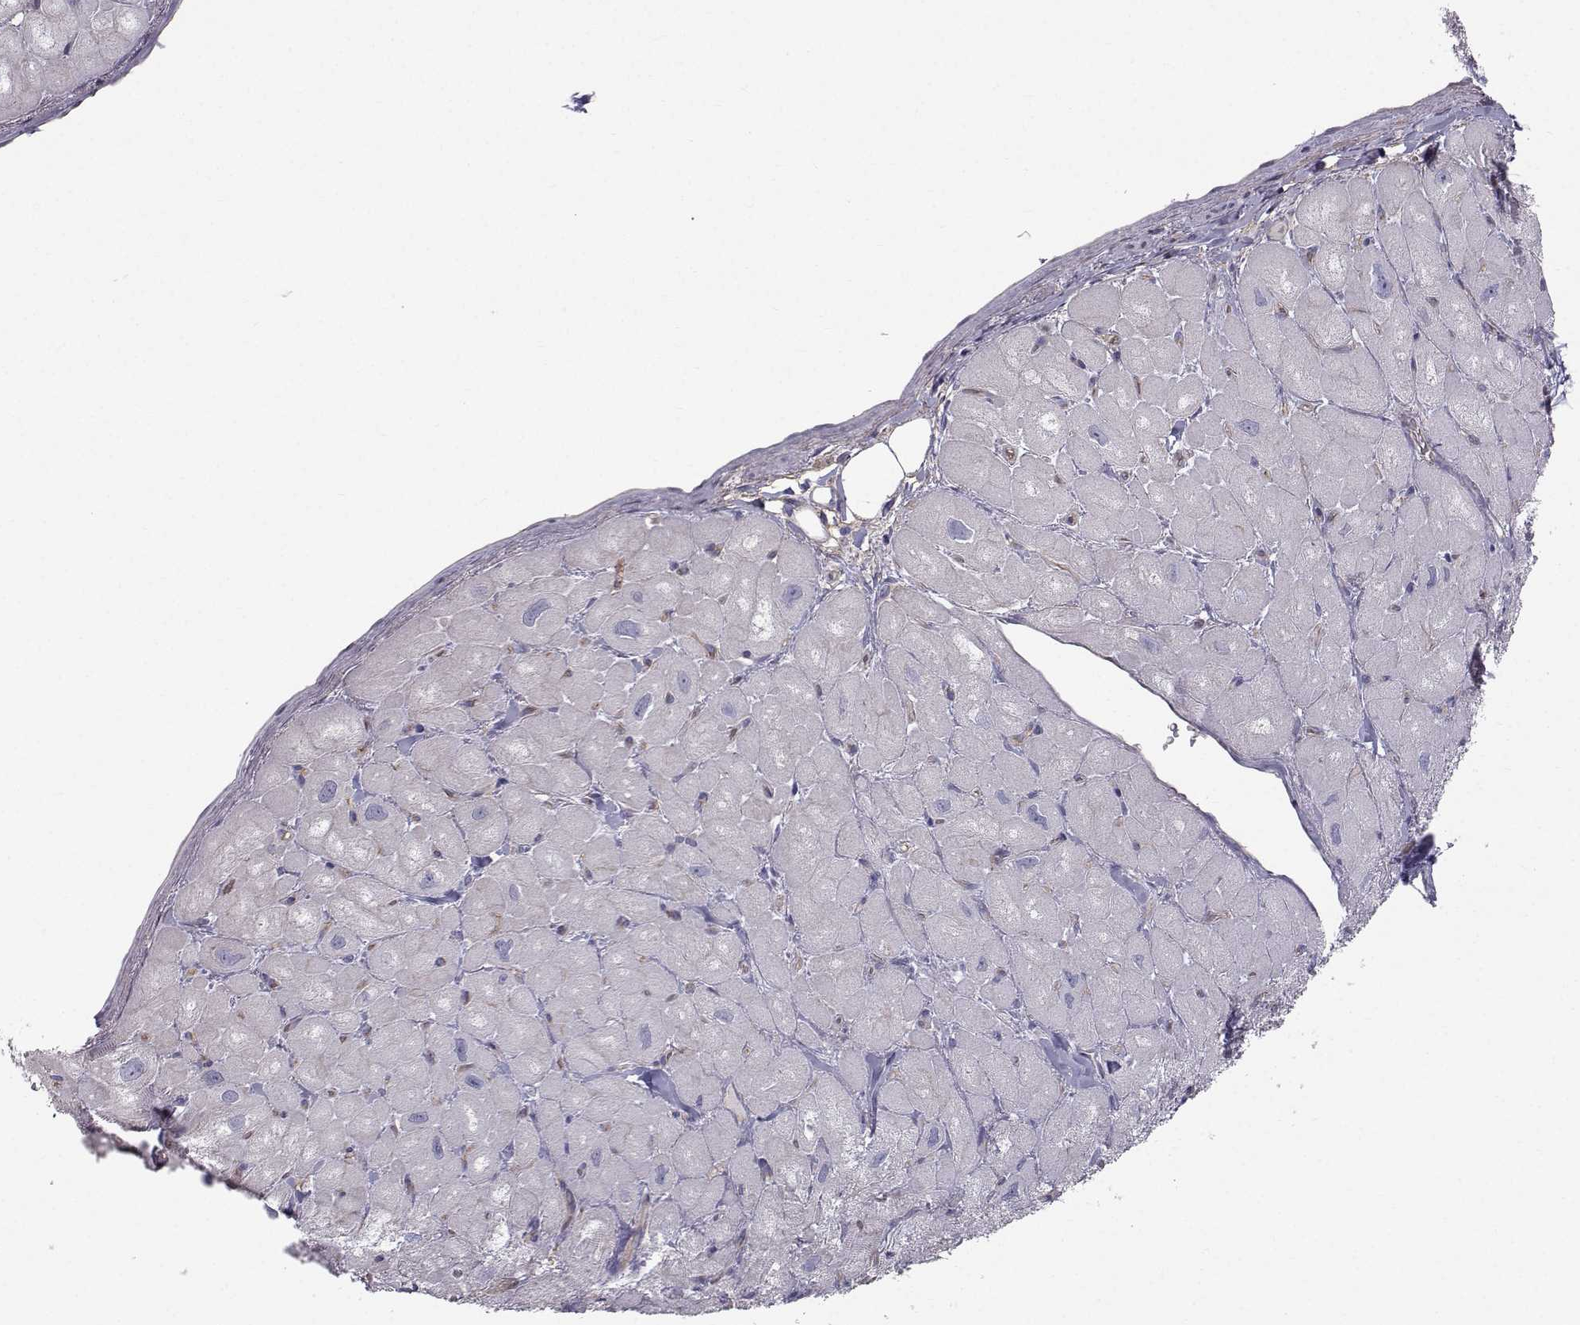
{"staining": {"intensity": "negative", "quantity": "none", "location": "none"}, "tissue": "heart muscle", "cell_type": "Cardiomyocytes", "image_type": "normal", "snomed": [{"axis": "morphology", "description": "Normal tissue, NOS"}, {"axis": "topography", "description": "Heart"}], "caption": "This is an immunohistochemistry histopathology image of normal heart muscle. There is no expression in cardiomyocytes.", "gene": "QPCT", "patient": {"sex": "male", "age": 60}}